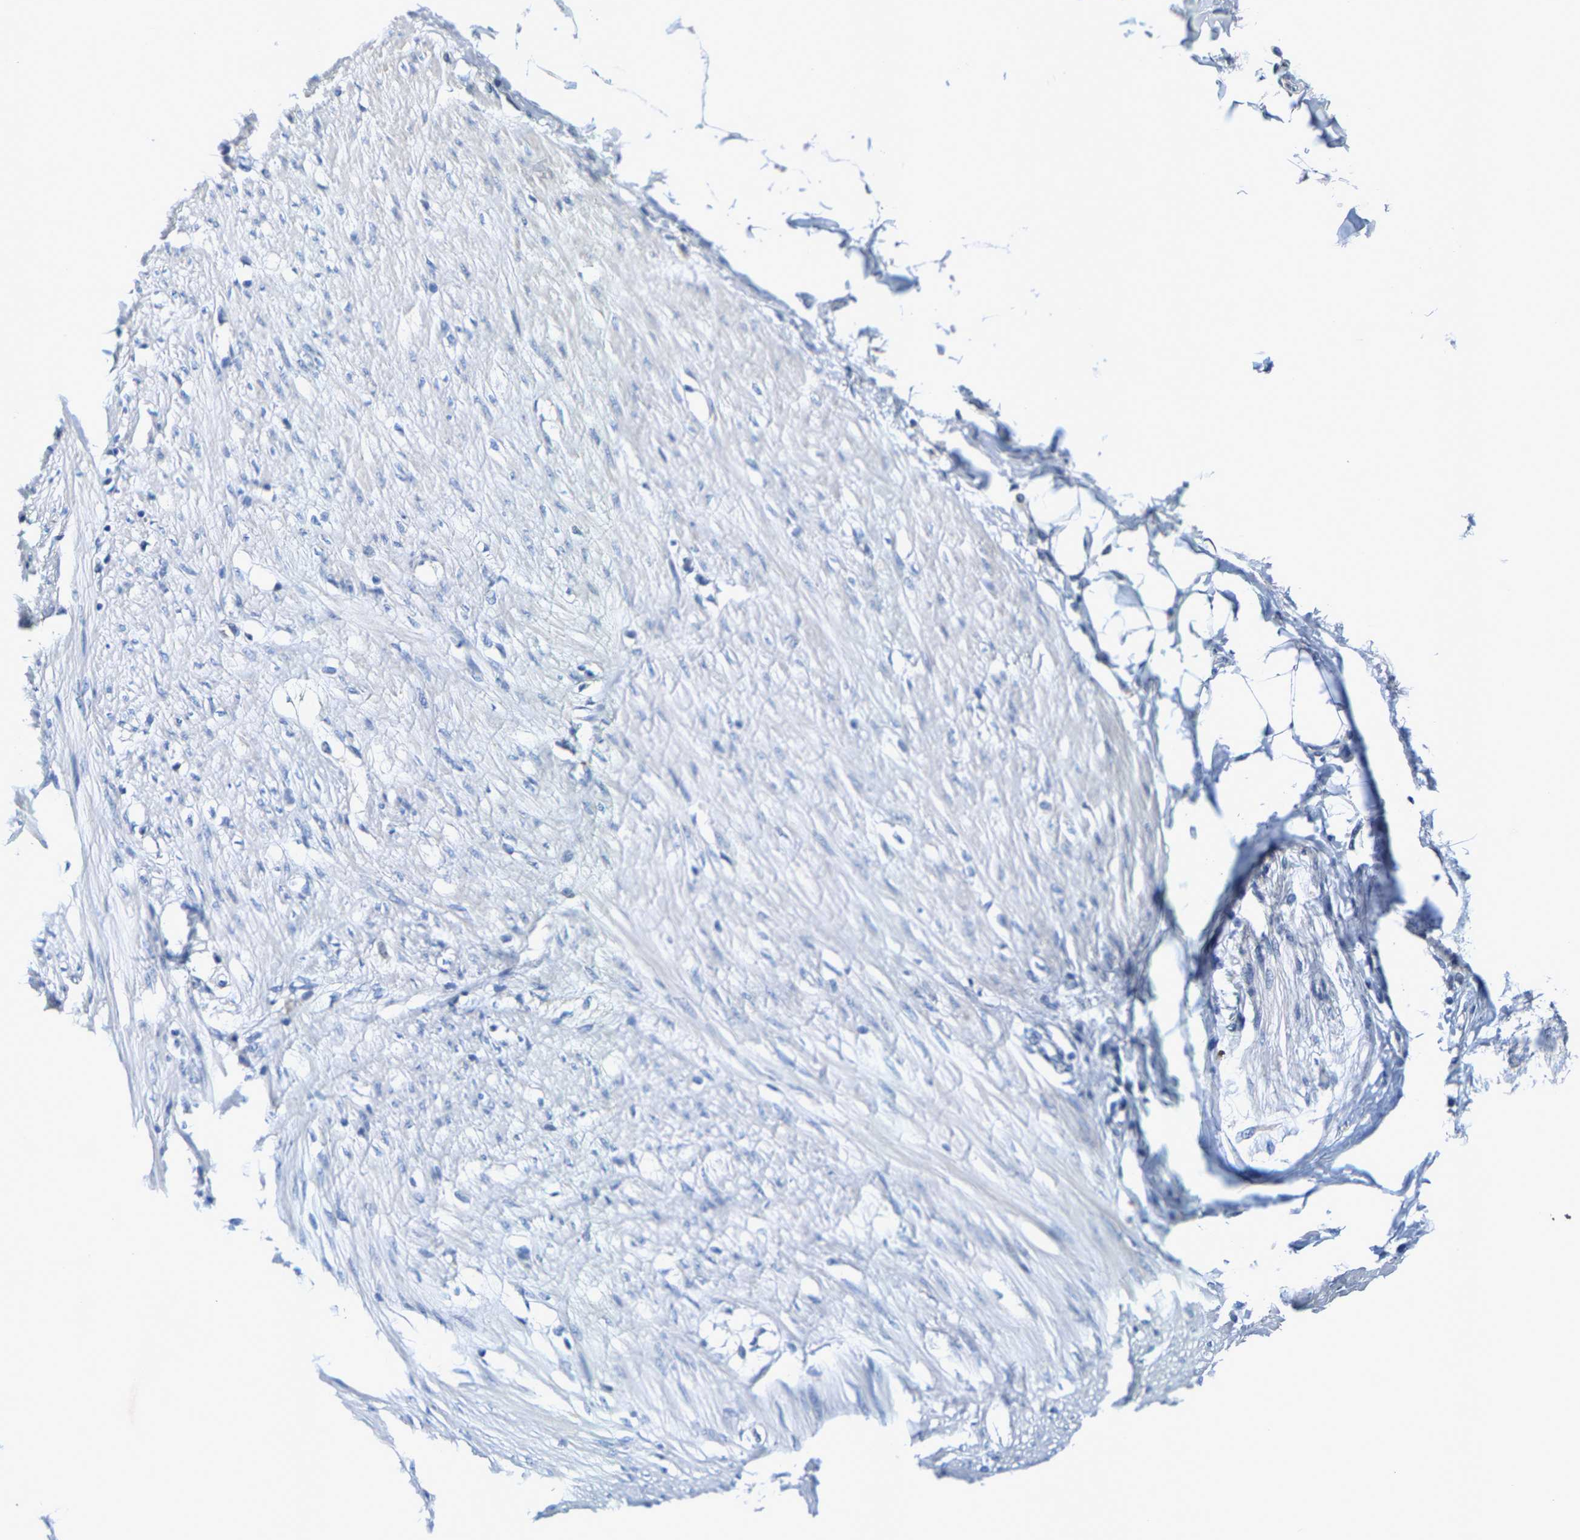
{"staining": {"intensity": "negative", "quantity": "none", "location": "none"}, "tissue": "adipose tissue", "cell_type": "Adipocytes", "image_type": "normal", "snomed": [{"axis": "morphology", "description": "Normal tissue, NOS"}, {"axis": "morphology", "description": "Adenocarcinoma, NOS"}, {"axis": "topography", "description": "Colon"}, {"axis": "topography", "description": "Peripheral nerve tissue"}], "caption": "The image exhibits no staining of adipocytes in normal adipose tissue. (DAB immunohistochemistry visualized using brightfield microscopy, high magnification).", "gene": "KLHL1", "patient": {"sex": "male", "age": 14}}